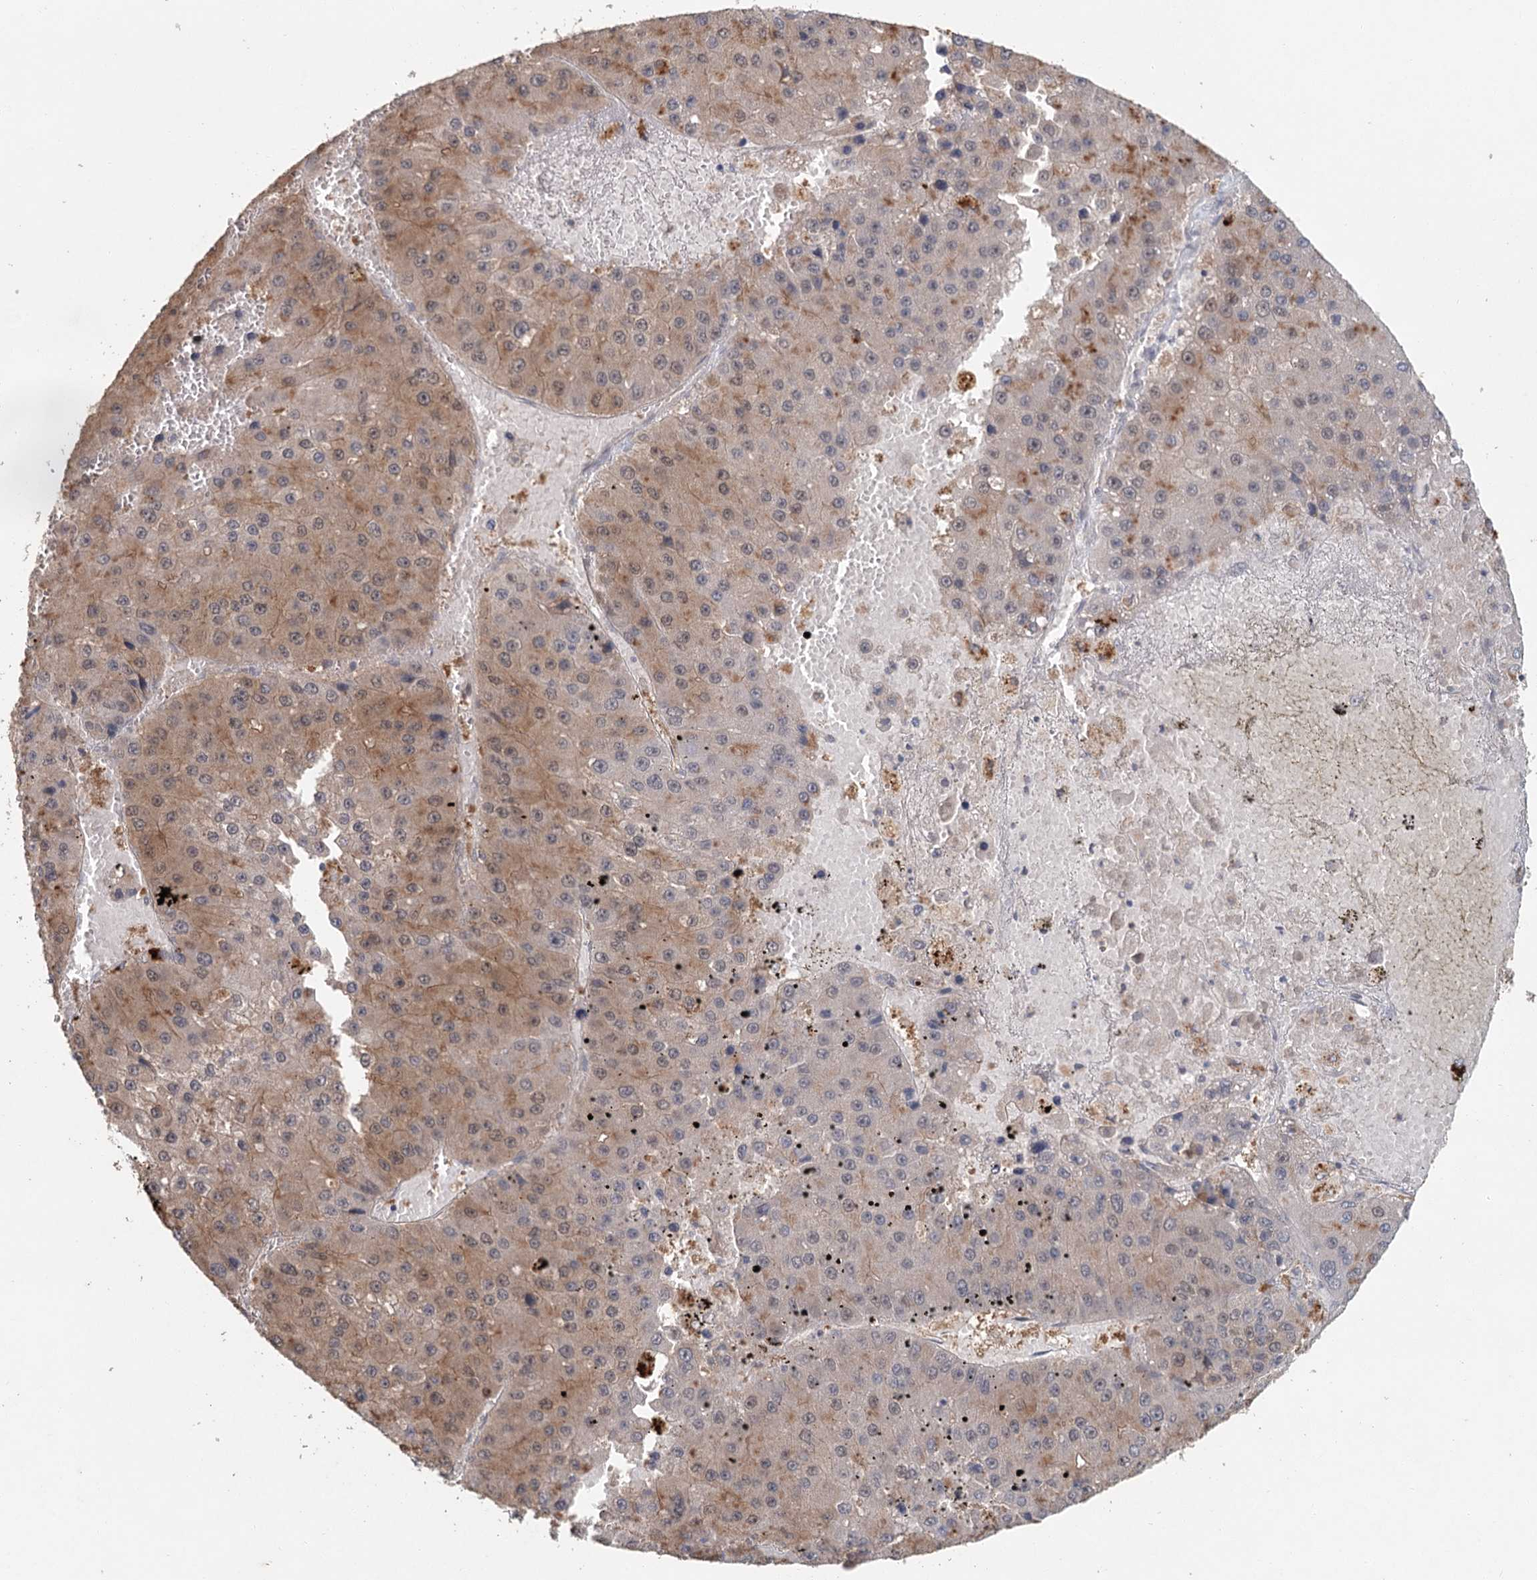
{"staining": {"intensity": "moderate", "quantity": "<25%", "location": "cytoplasmic/membranous,nuclear"}, "tissue": "liver cancer", "cell_type": "Tumor cells", "image_type": "cancer", "snomed": [{"axis": "morphology", "description": "Carcinoma, Hepatocellular, NOS"}, {"axis": "topography", "description": "Liver"}], "caption": "Protein staining by immunohistochemistry (IHC) demonstrates moderate cytoplasmic/membranous and nuclear expression in approximately <25% of tumor cells in liver hepatocellular carcinoma.", "gene": "ADK", "patient": {"sex": "female", "age": 73}}